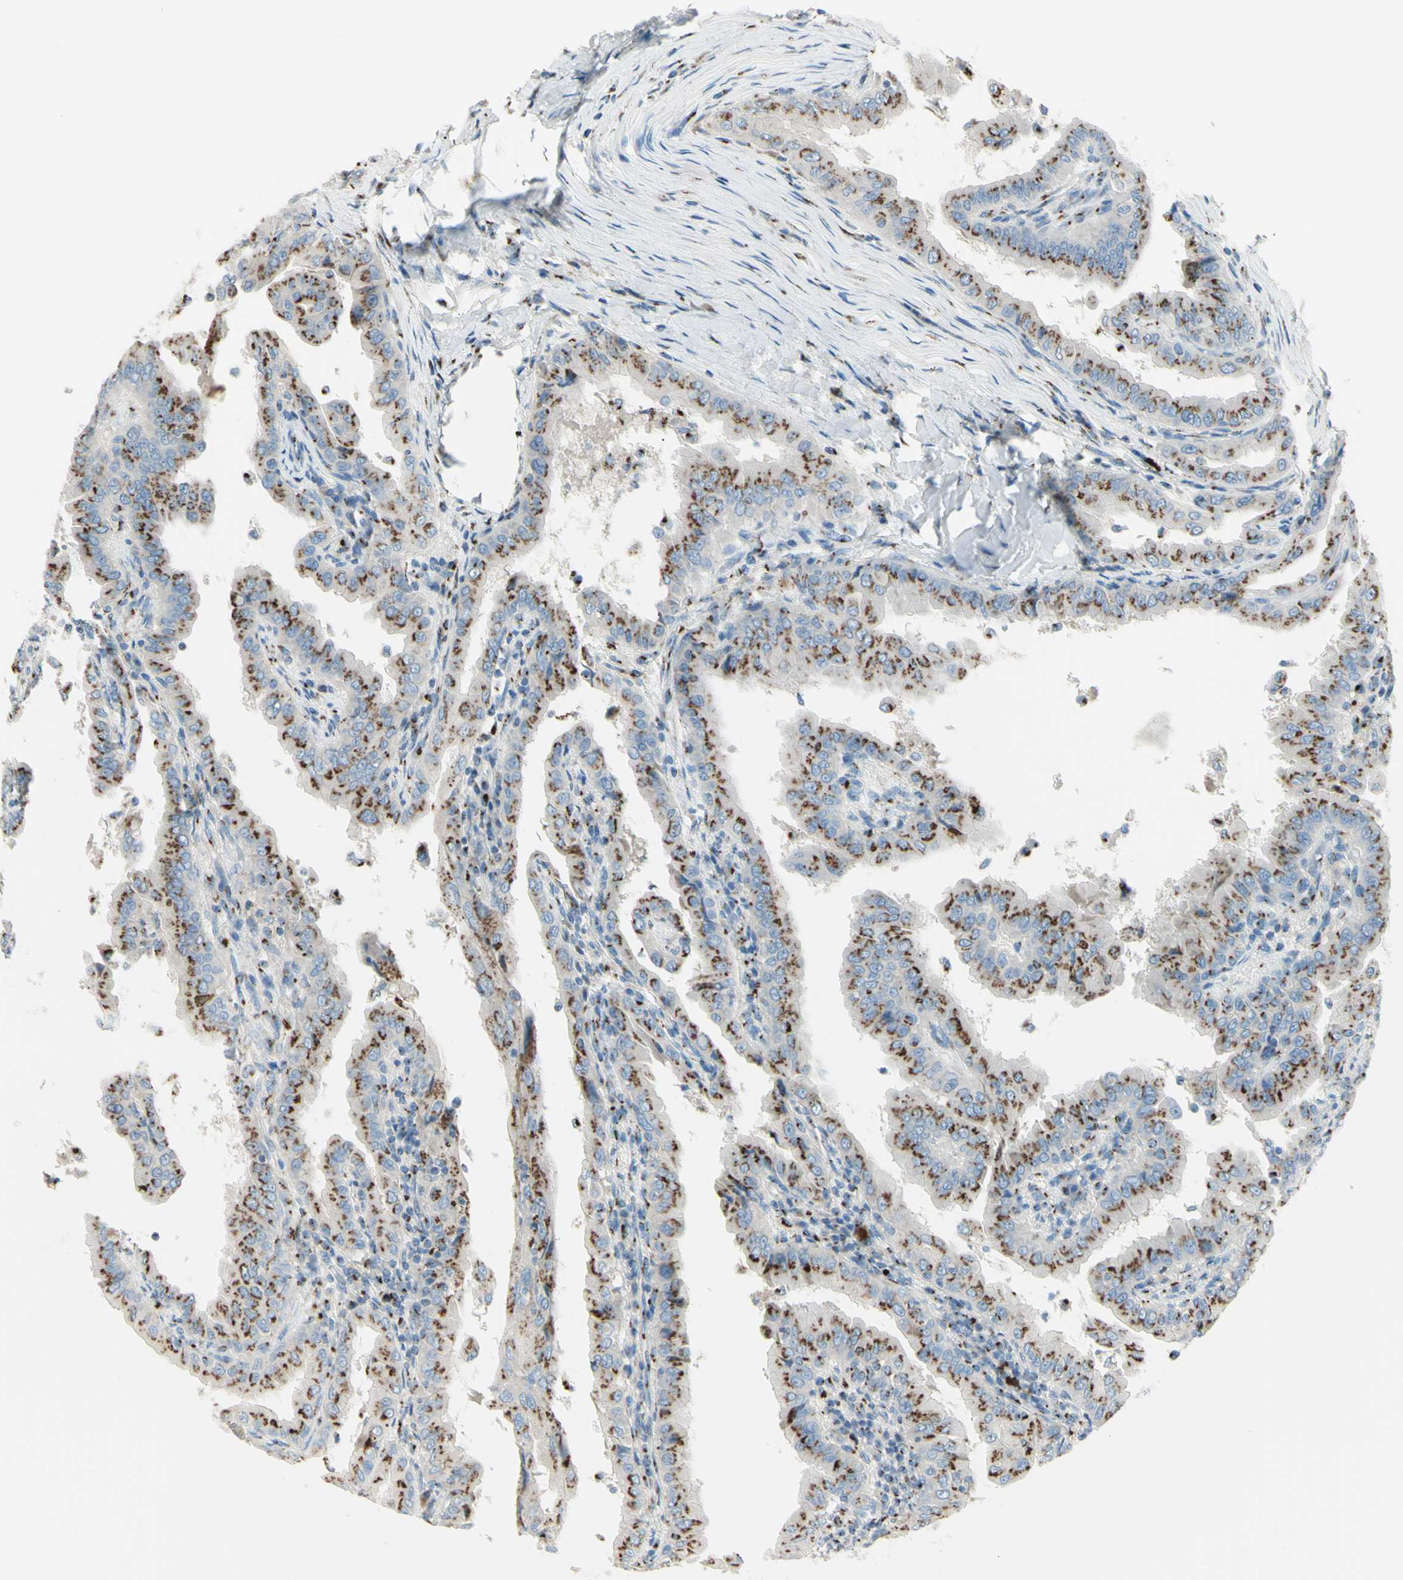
{"staining": {"intensity": "strong", "quantity": ">75%", "location": "cytoplasmic/membranous"}, "tissue": "thyroid cancer", "cell_type": "Tumor cells", "image_type": "cancer", "snomed": [{"axis": "morphology", "description": "Papillary adenocarcinoma, NOS"}, {"axis": "topography", "description": "Thyroid gland"}], "caption": "An immunohistochemistry histopathology image of neoplastic tissue is shown. Protein staining in brown highlights strong cytoplasmic/membranous positivity in thyroid cancer within tumor cells. The protein is stained brown, and the nuclei are stained in blue (DAB IHC with brightfield microscopy, high magnification).", "gene": "B4GALT1", "patient": {"sex": "male", "age": 33}}